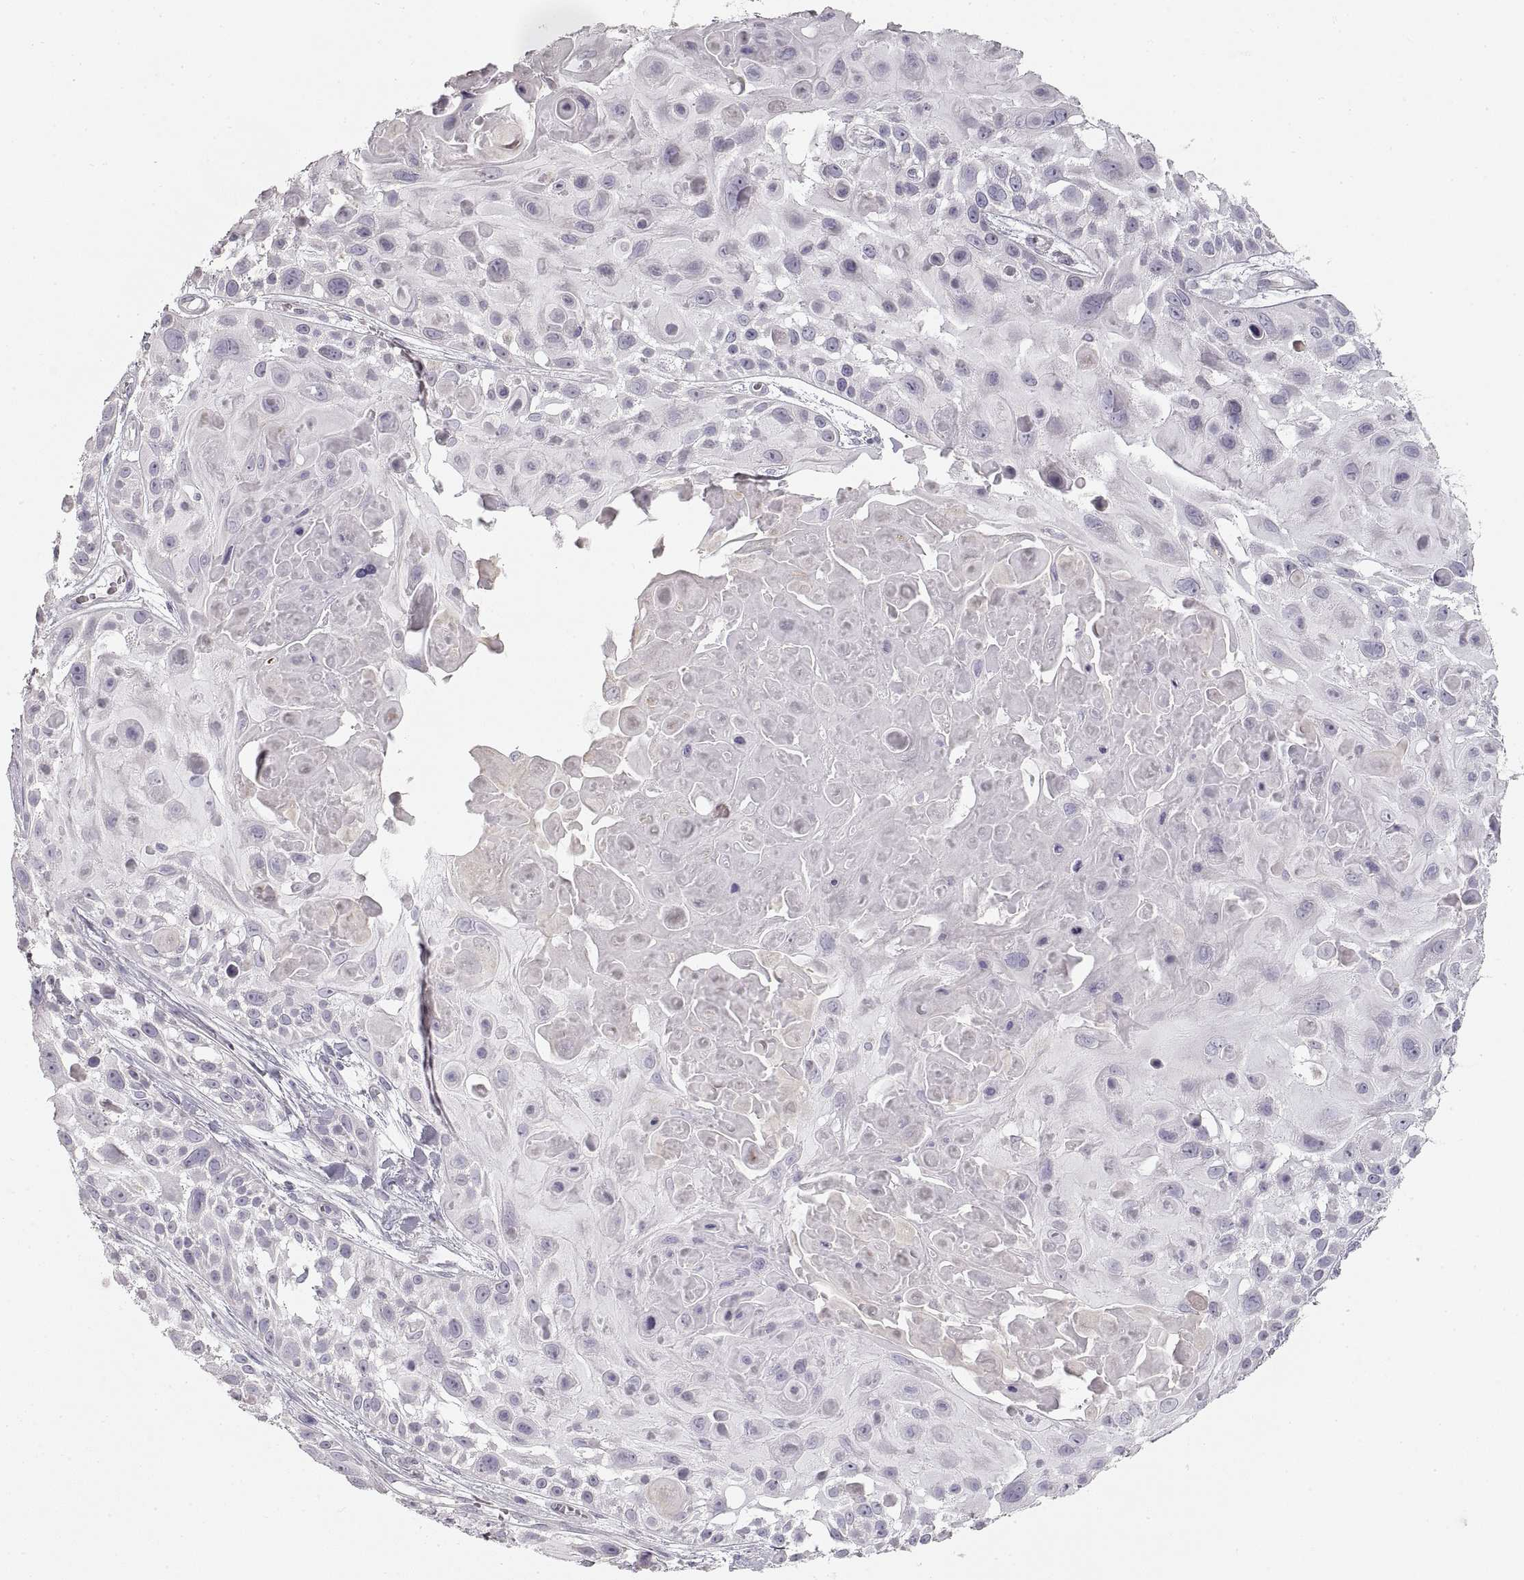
{"staining": {"intensity": "negative", "quantity": "none", "location": "none"}, "tissue": "skin cancer", "cell_type": "Tumor cells", "image_type": "cancer", "snomed": [{"axis": "morphology", "description": "Squamous cell carcinoma, NOS"}, {"axis": "topography", "description": "Skin"}, {"axis": "topography", "description": "Anal"}], "caption": "Tumor cells are negative for protein expression in human squamous cell carcinoma (skin).", "gene": "ZP3", "patient": {"sex": "female", "age": 75}}